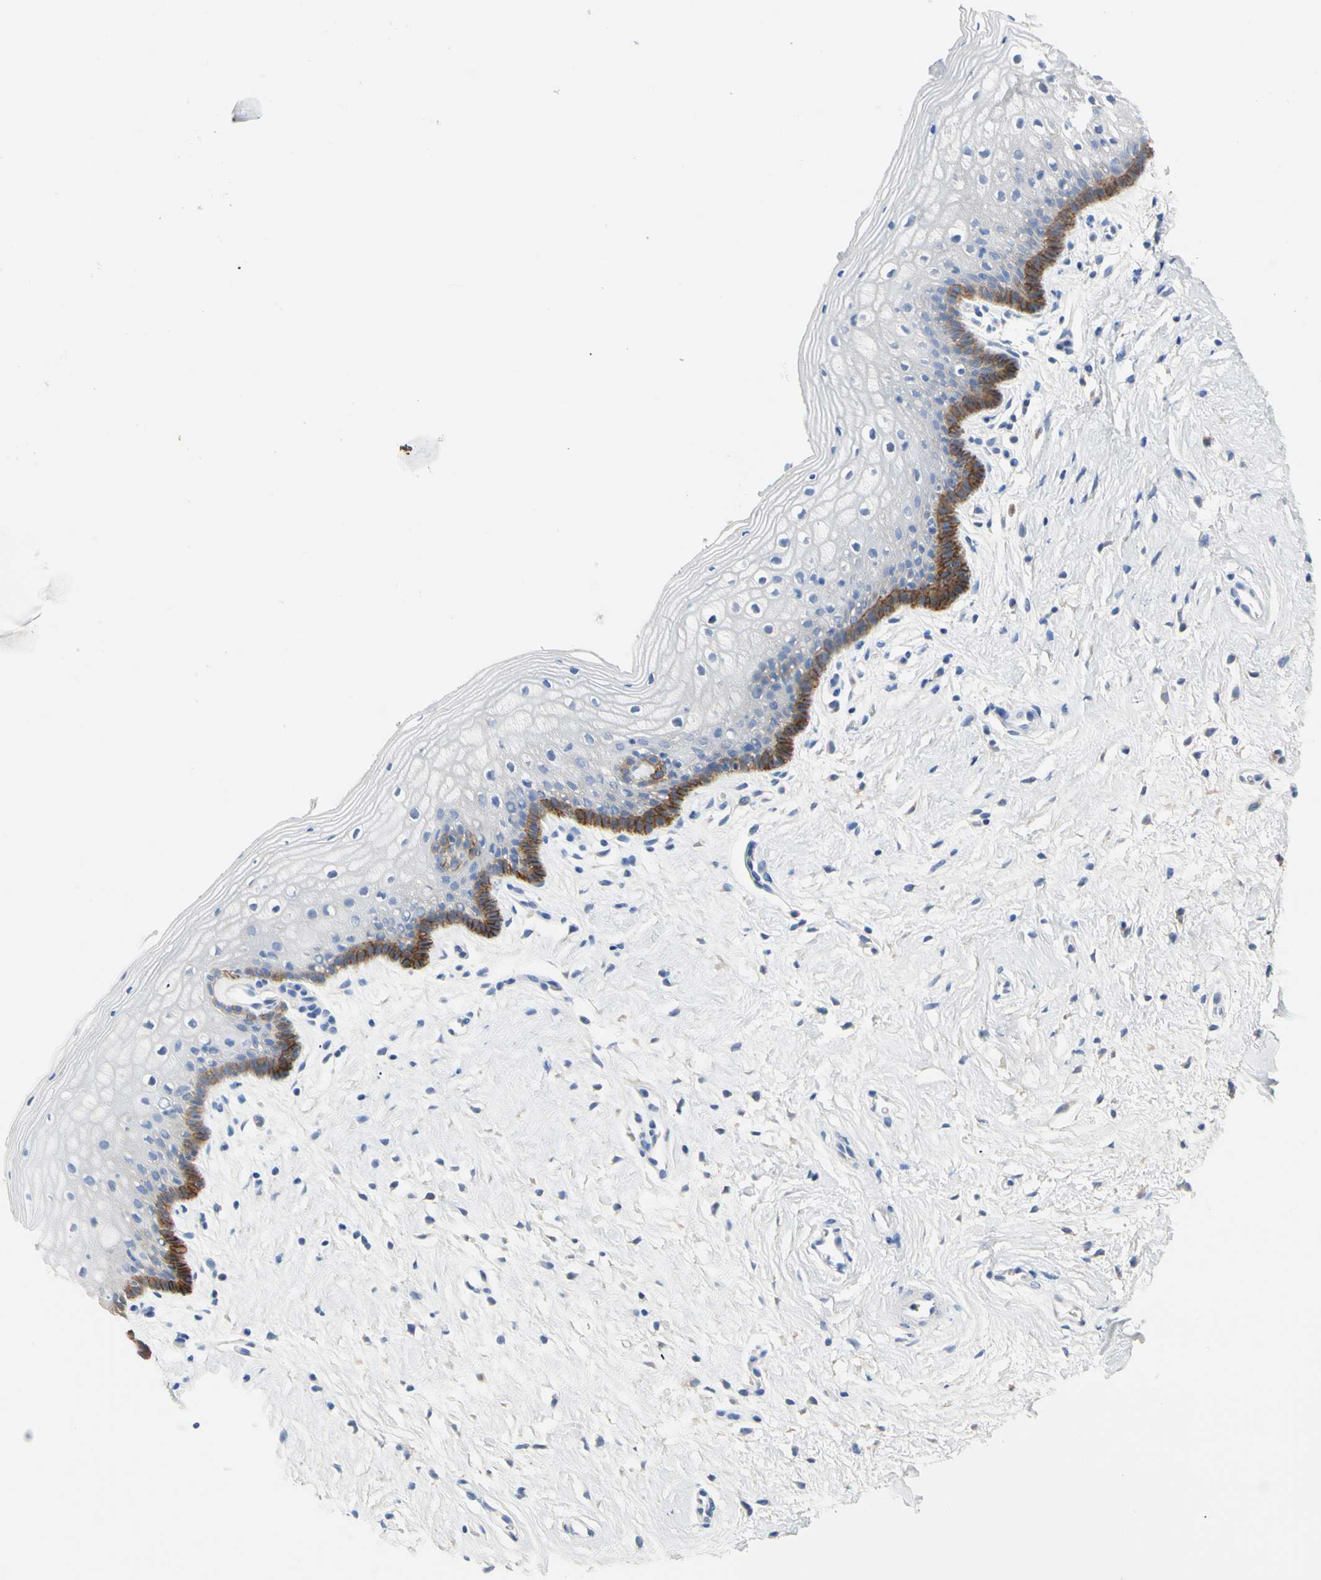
{"staining": {"intensity": "strong", "quantity": "<25%", "location": "cytoplasmic/membranous"}, "tissue": "vagina", "cell_type": "Squamous epithelial cells", "image_type": "normal", "snomed": [{"axis": "morphology", "description": "Normal tissue, NOS"}, {"axis": "topography", "description": "Vagina"}], "caption": "The photomicrograph shows immunohistochemical staining of unremarkable vagina. There is strong cytoplasmic/membranous positivity is appreciated in about <25% of squamous epithelial cells.", "gene": "PDPN", "patient": {"sex": "female", "age": 46}}